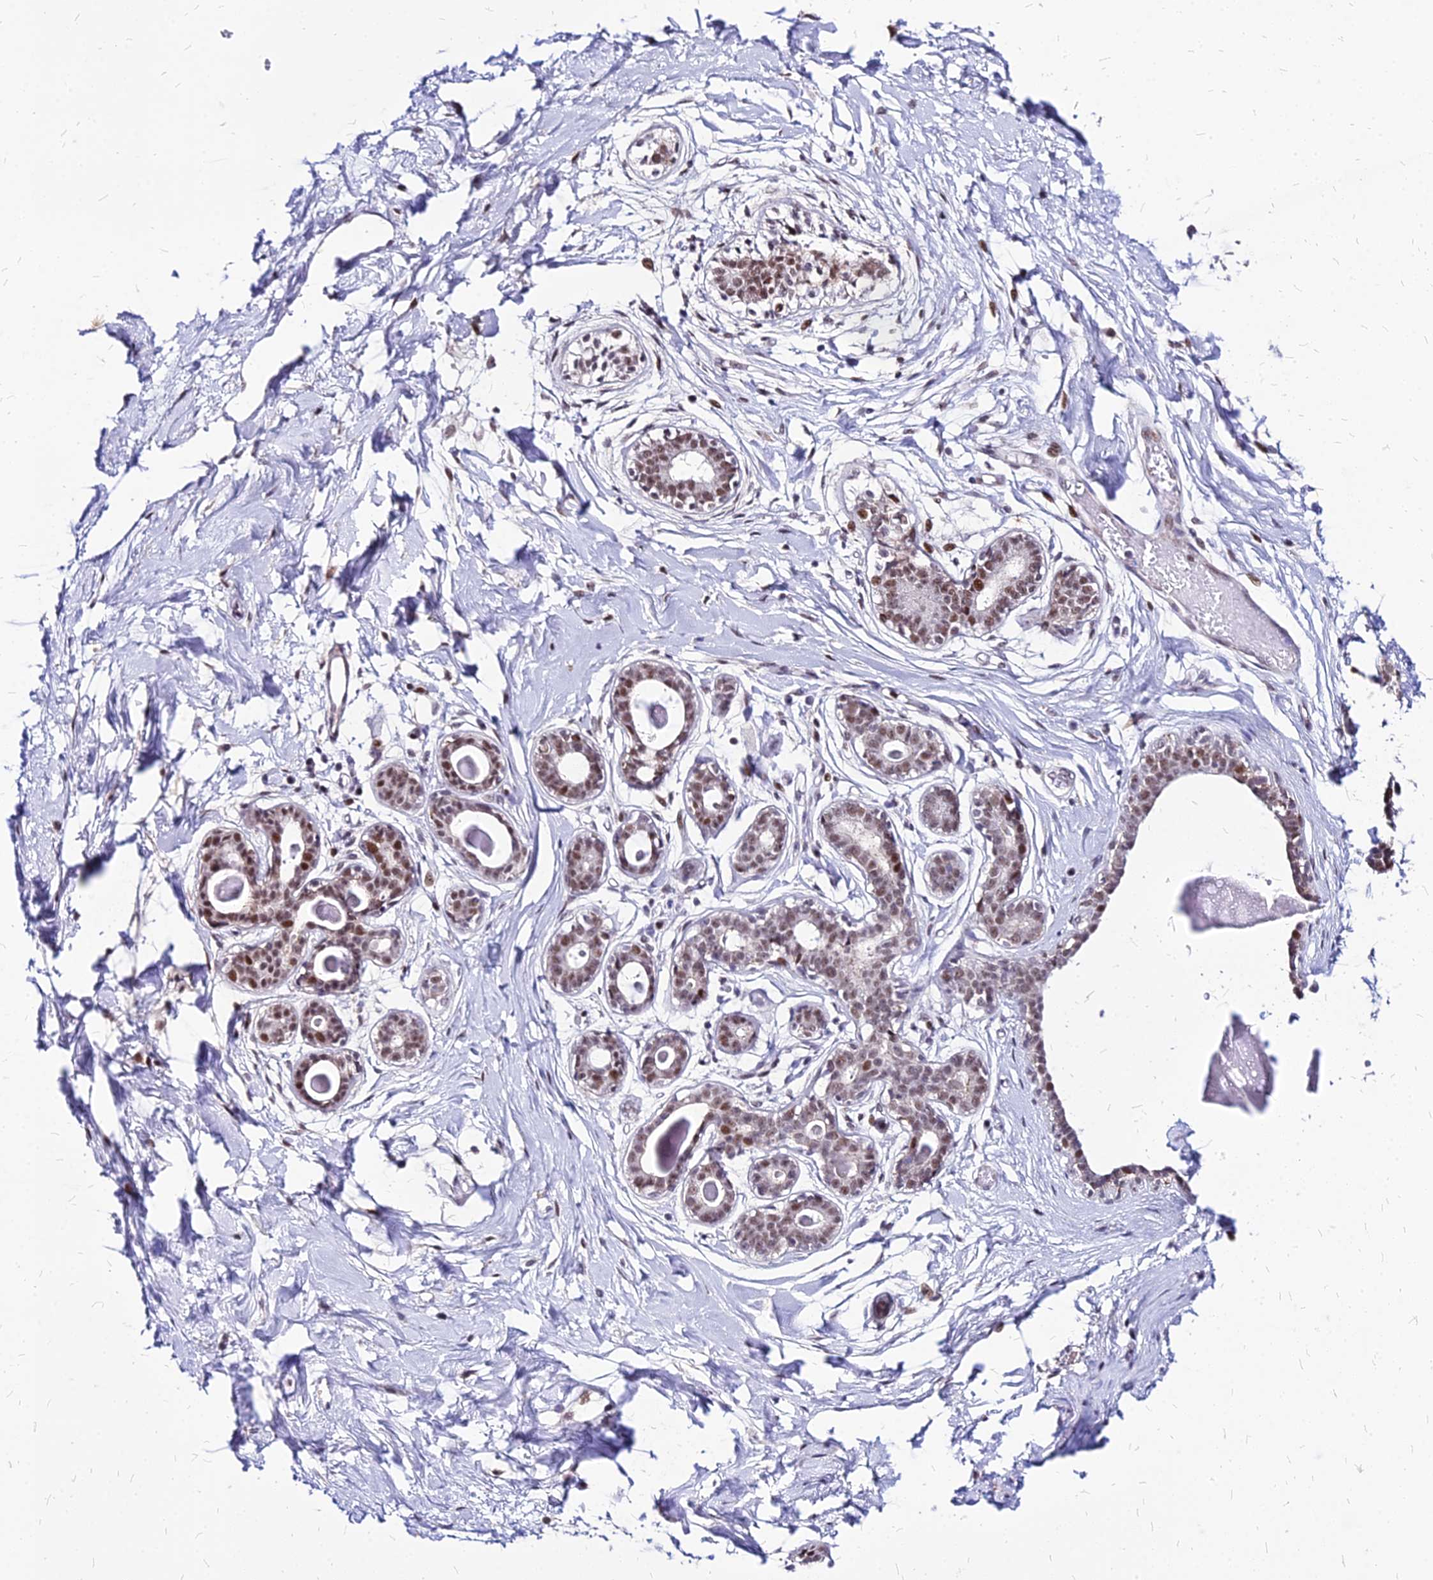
{"staining": {"intensity": "negative", "quantity": "none", "location": "none"}, "tissue": "breast", "cell_type": "Adipocytes", "image_type": "normal", "snomed": [{"axis": "morphology", "description": "Normal tissue, NOS"}, {"axis": "topography", "description": "Breast"}], "caption": "Immunohistochemistry (IHC) photomicrograph of unremarkable breast: human breast stained with DAB exhibits no significant protein expression in adipocytes.", "gene": "FDX2", "patient": {"sex": "female", "age": 45}}